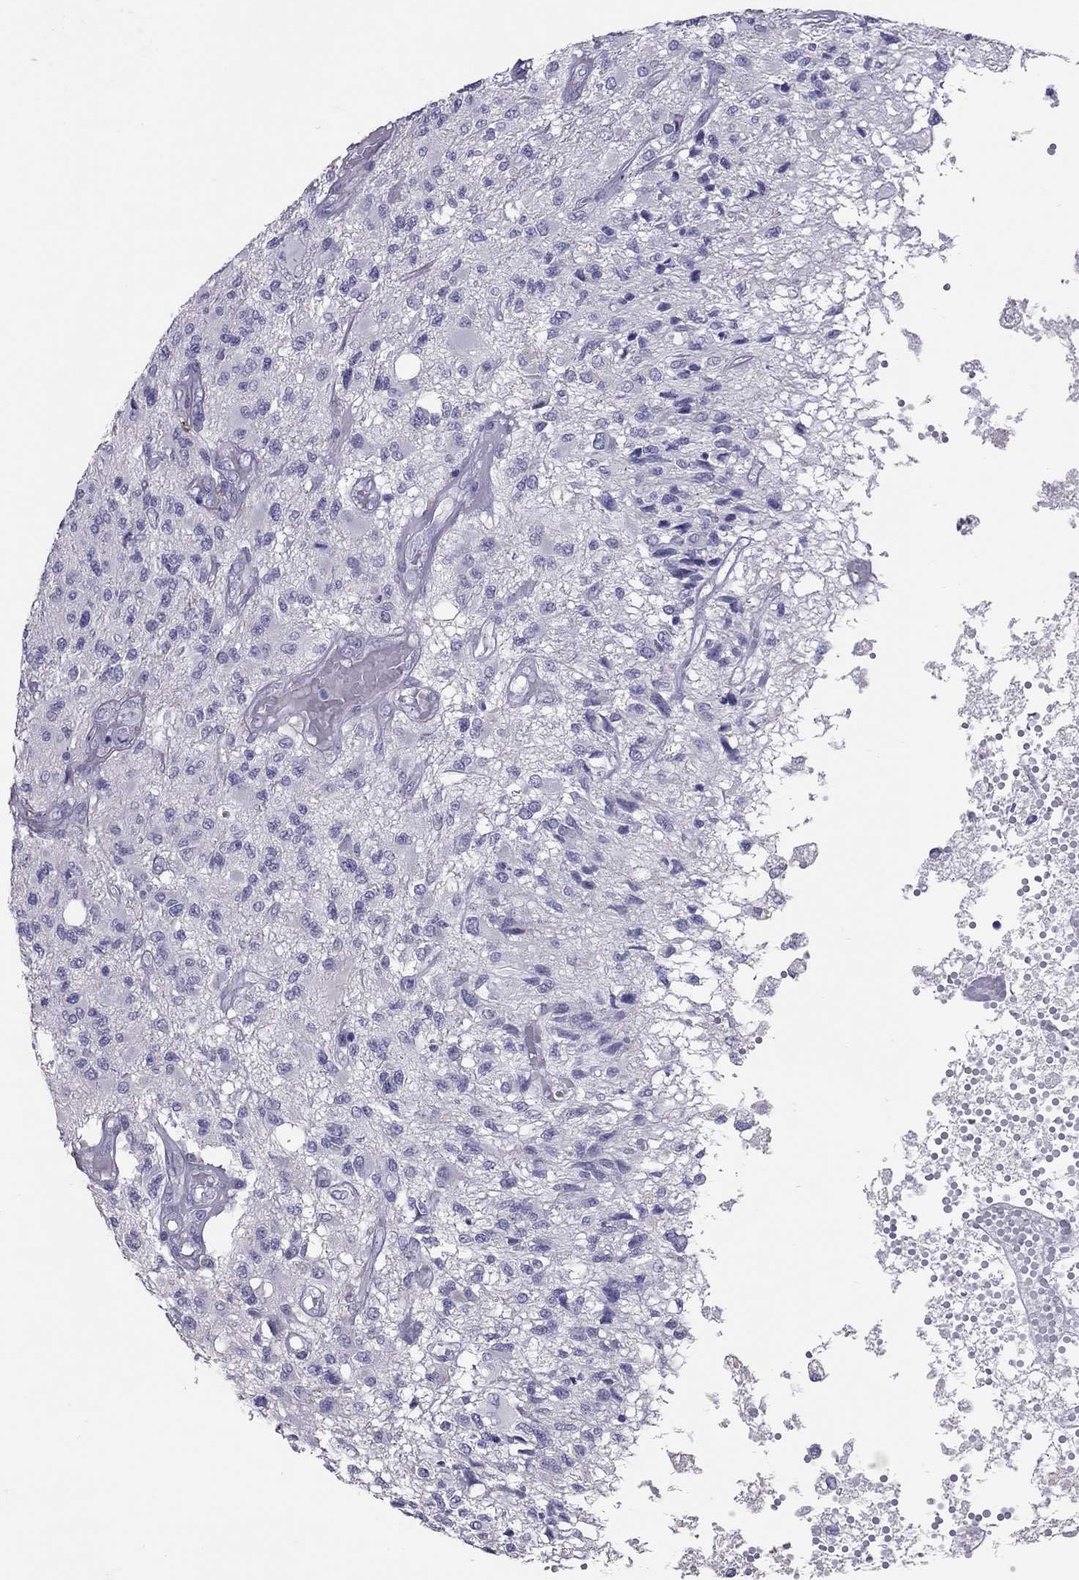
{"staining": {"intensity": "negative", "quantity": "none", "location": "none"}, "tissue": "glioma", "cell_type": "Tumor cells", "image_type": "cancer", "snomed": [{"axis": "morphology", "description": "Glioma, malignant, High grade"}, {"axis": "topography", "description": "Brain"}], "caption": "A histopathology image of human glioma is negative for staining in tumor cells. The staining is performed using DAB (3,3'-diaminobenzidine) brown chromogen with nuclei counter-stained in using hematoxylin.", "gene": "IL17REL", "patient": {"sex": "female", "age": 63}}